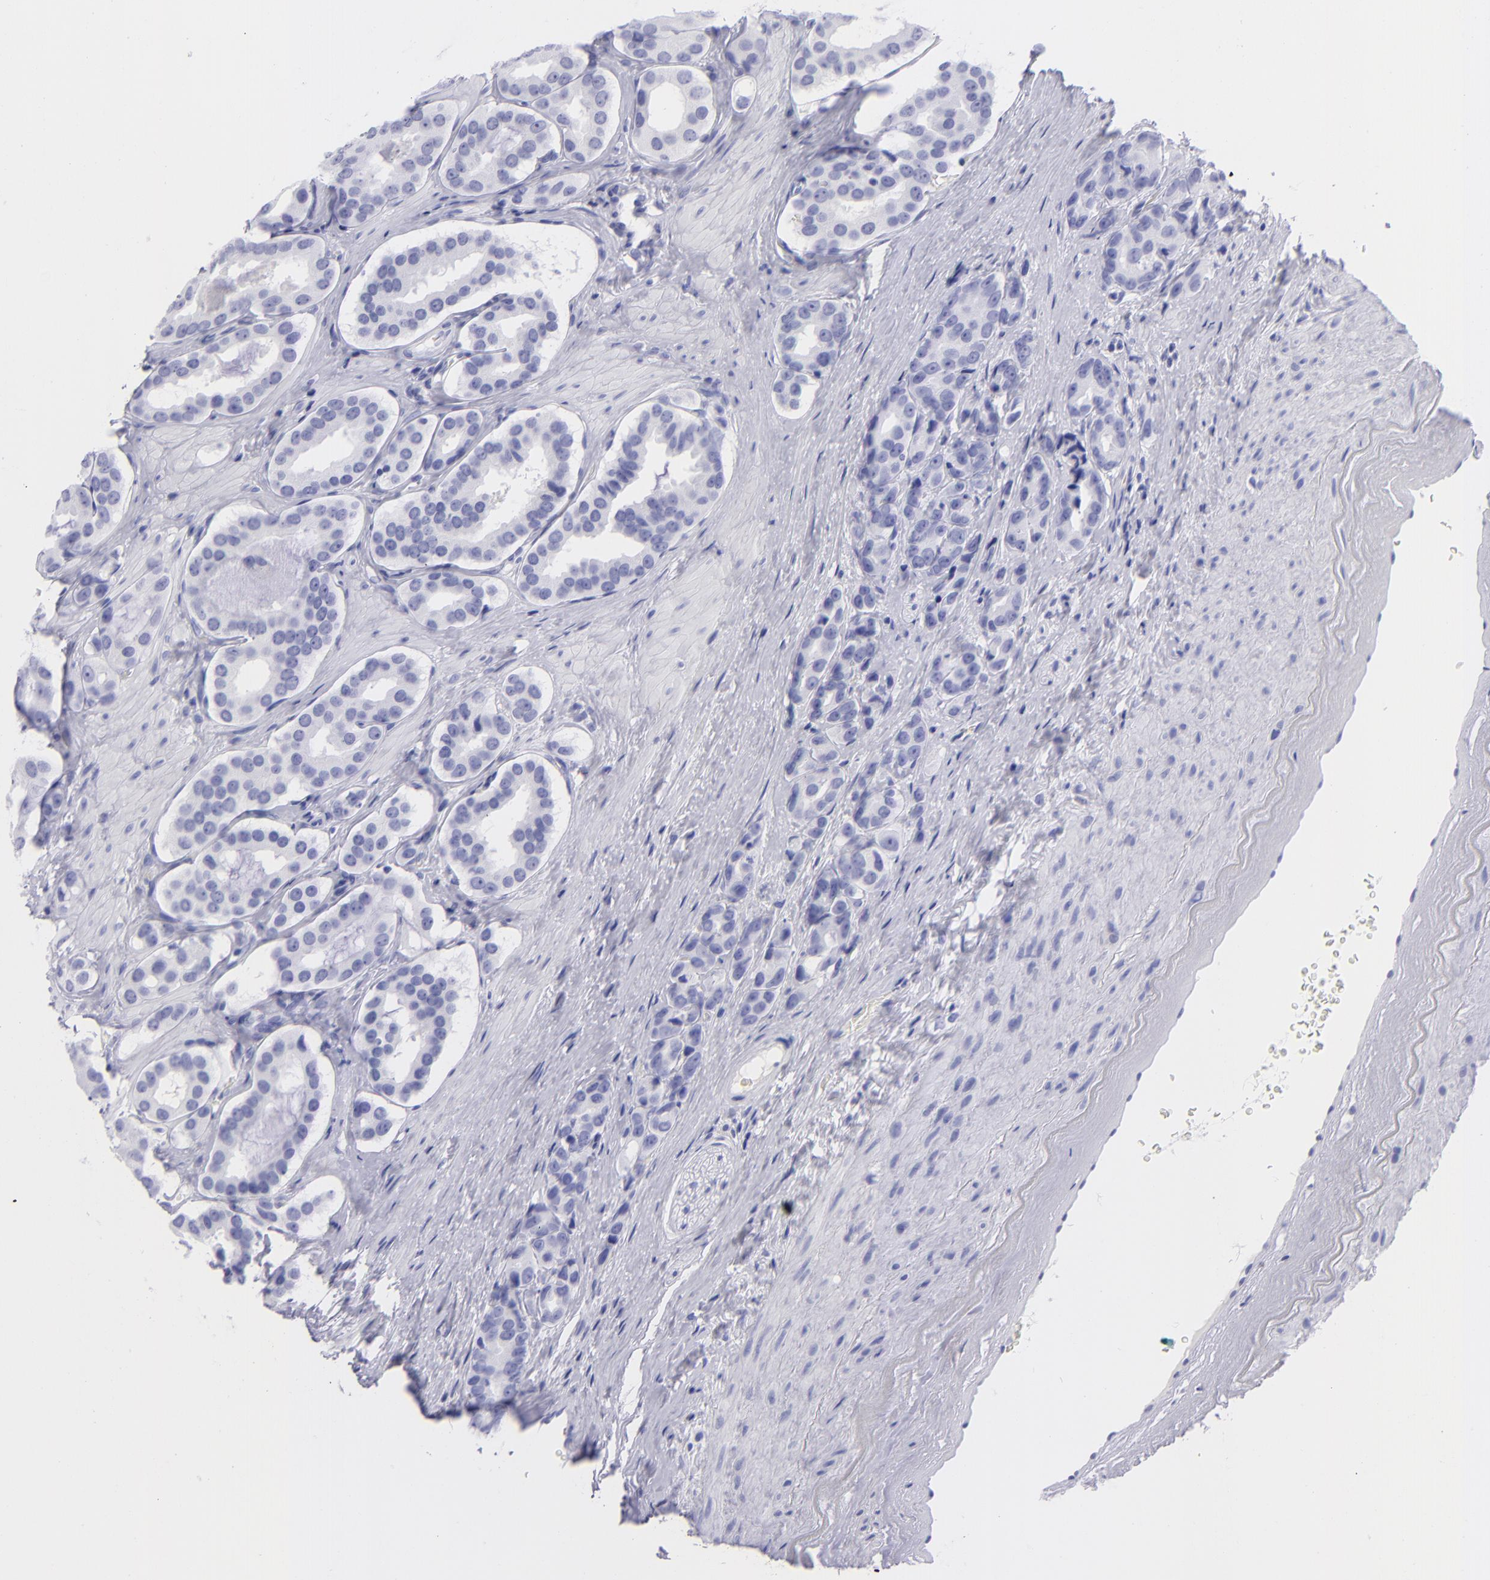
{"staining": {"intensity": "negative", "quantity": "none", "location": "none"}, "tissue": "prostate cancer", "cell_type": "Tumor cells", "image_type": "cancer", "snomed": [{"axis": "morphology", "description": "Adenocarcinoma, Low grade"}, {"axis": "topography", "description": "Prostate"}], "caption": "Immunohistochemical staining of human prostate low-grade adenocarcinoma exhibits no significant staining in tumor cells.", "gene": "SLC1A2", "patient": {"sex": "male", "age": 59}}